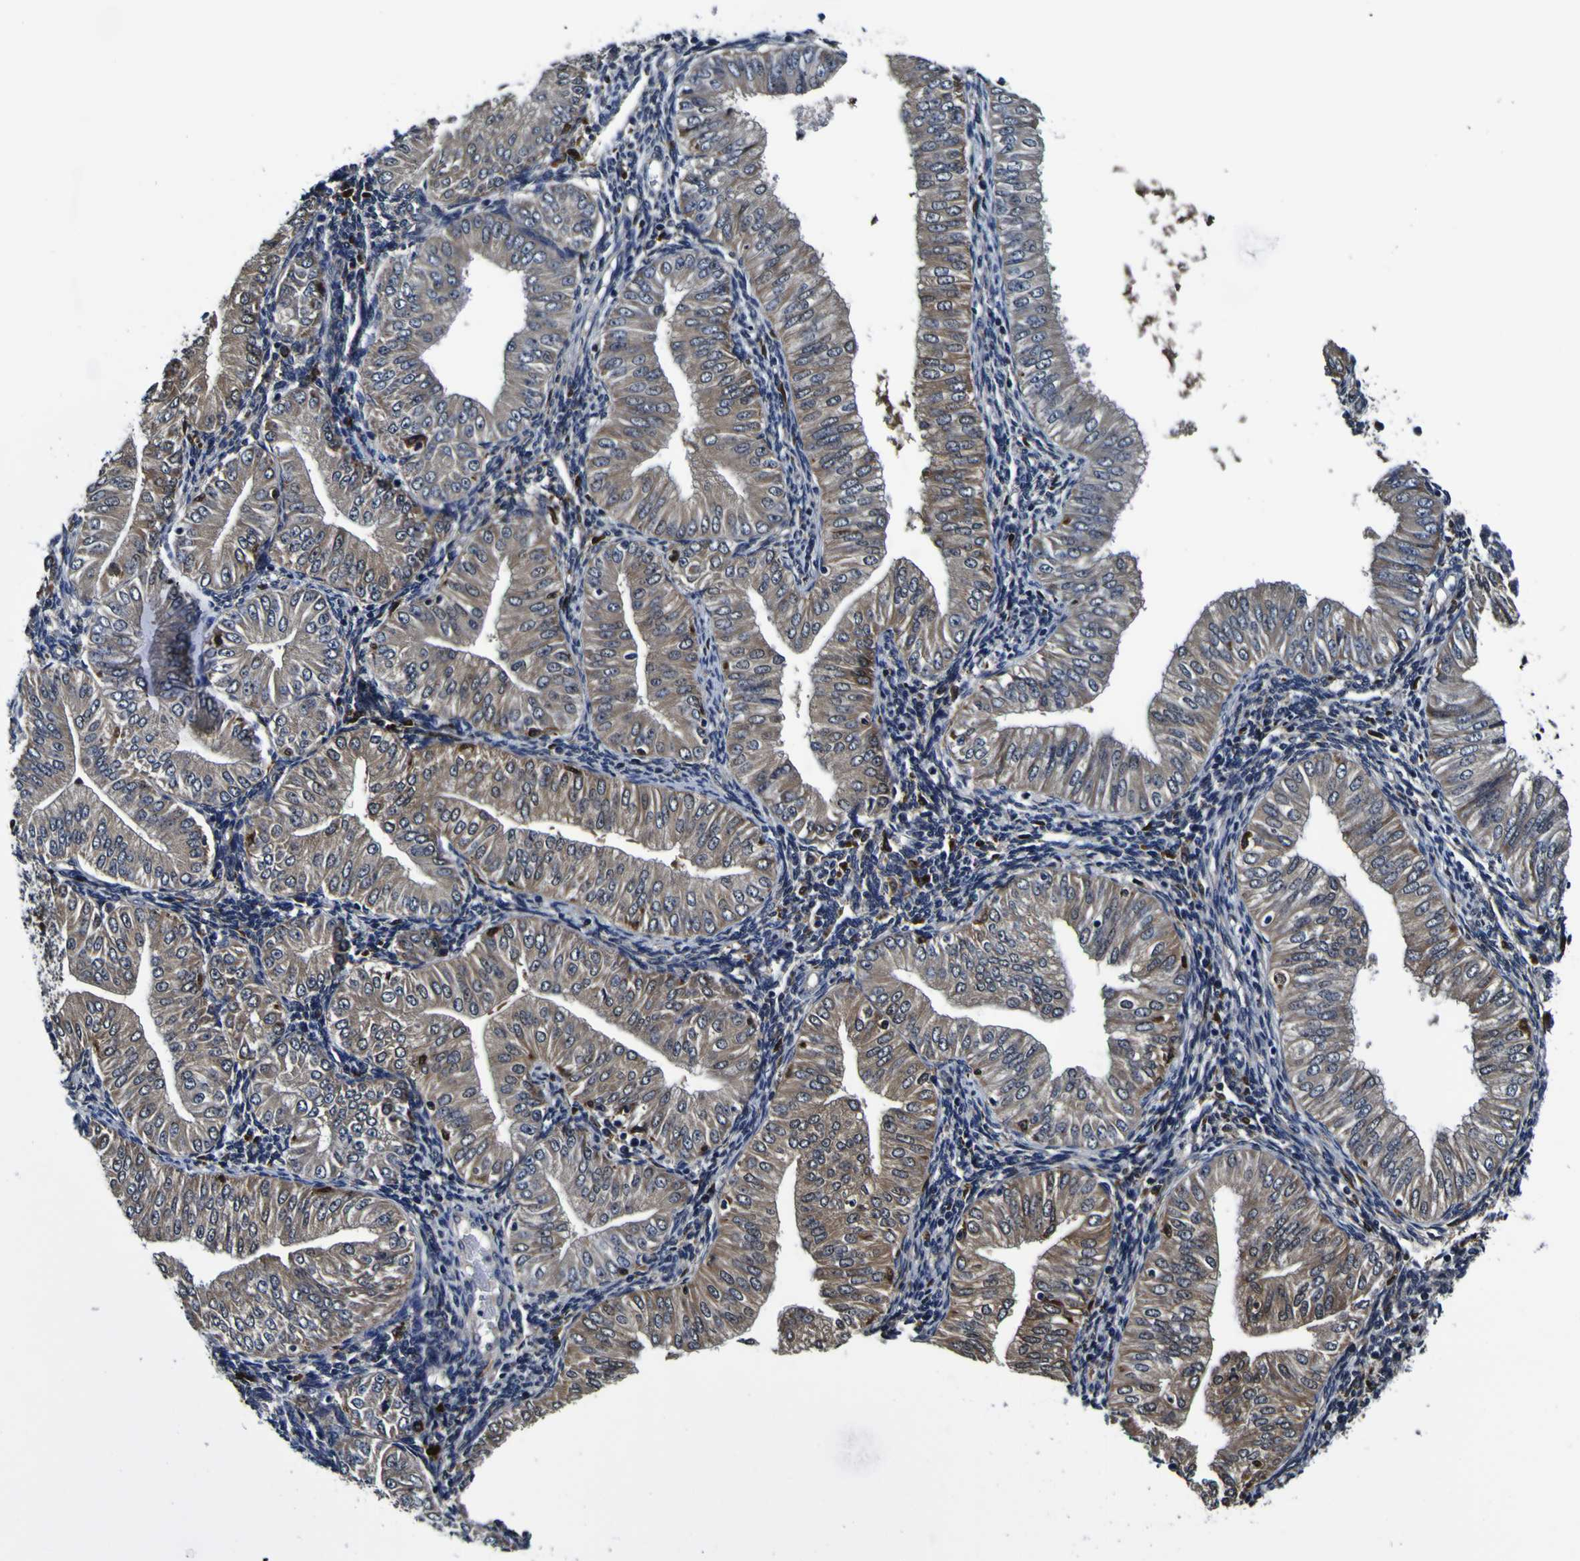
{"staining": {"intensity": "weak", "quantity": "<25%", "location": "cytoplasmic/membranous"}, "tissue": "endometrial cancer", "cell_type": "Tumor cells", "image_type": "cancer", "snomed": [{"axis": "morphology", "description": "Normal tissue, NOS"}, {"axis": "morphology", "description": "Adenocarcinoma, NOS"}, {"axis": "topography", "description": "Endometrium"}], "caption": "The micrograph demonstrates no staining of tumor cells in endometrial adenocarcinoma.", "gene": "GPX1", "patient": {"sex": "female", "age": 53}}